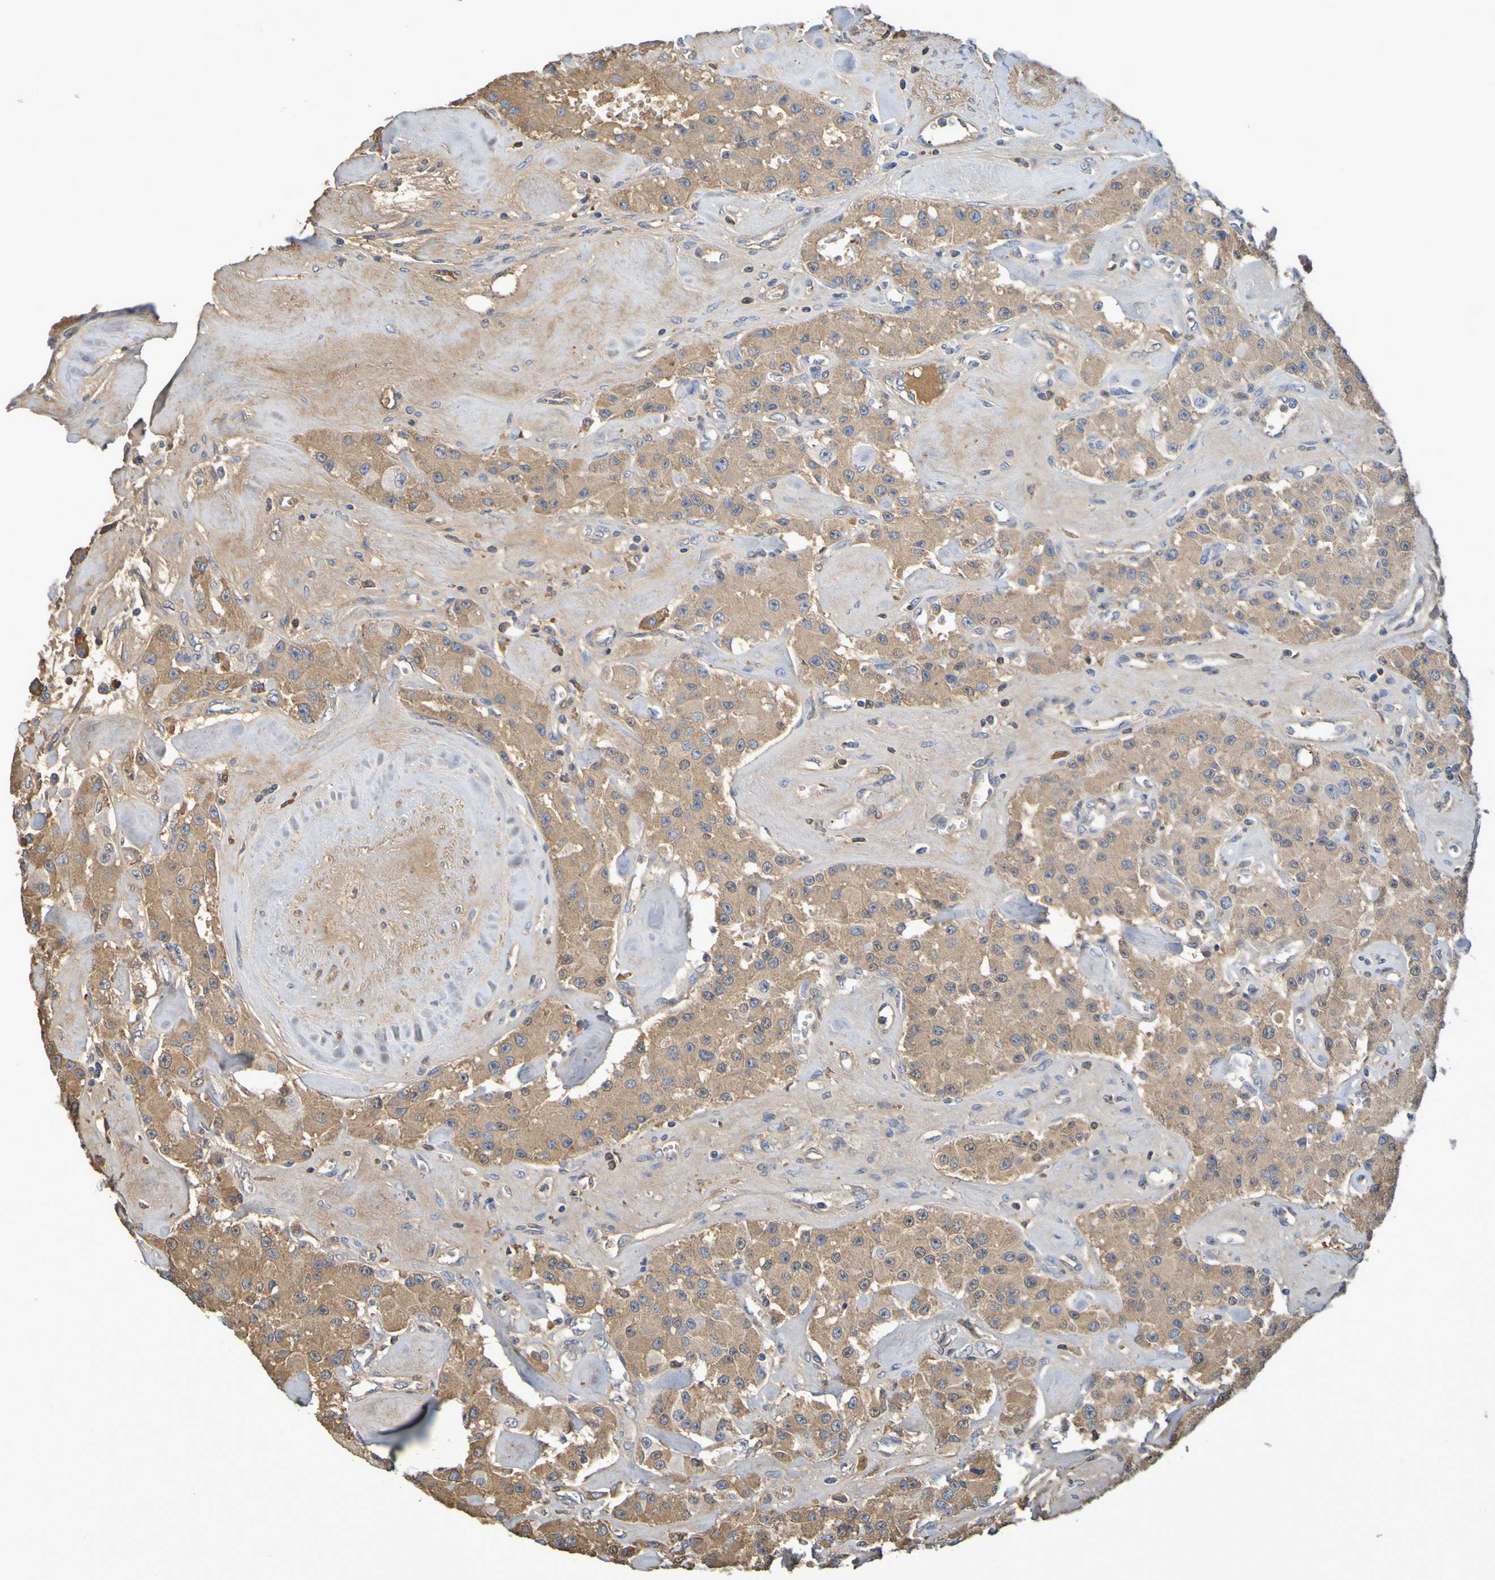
{"staining": {"intensity": "moderate", "quantity": ">75%", "location": "cytoplasmic/membranous"}, "tissue": "carcinoid", "cell_type": "Tumor cells", "image_type": "cancer", "snomed": [{"axis": "morphology", "description": "Carcinoid, malignant, NOS"}, {"axis": "topography", "description": "Pancreas"}], "caption": "IHC (DAB) staining of malignant carcinoid reveals moderate cytoplasmic/membranous protein staining in approximately >75% of tumor cells.", "gene": "GAB3", "patient": {"sex": "male", "age": 41}}